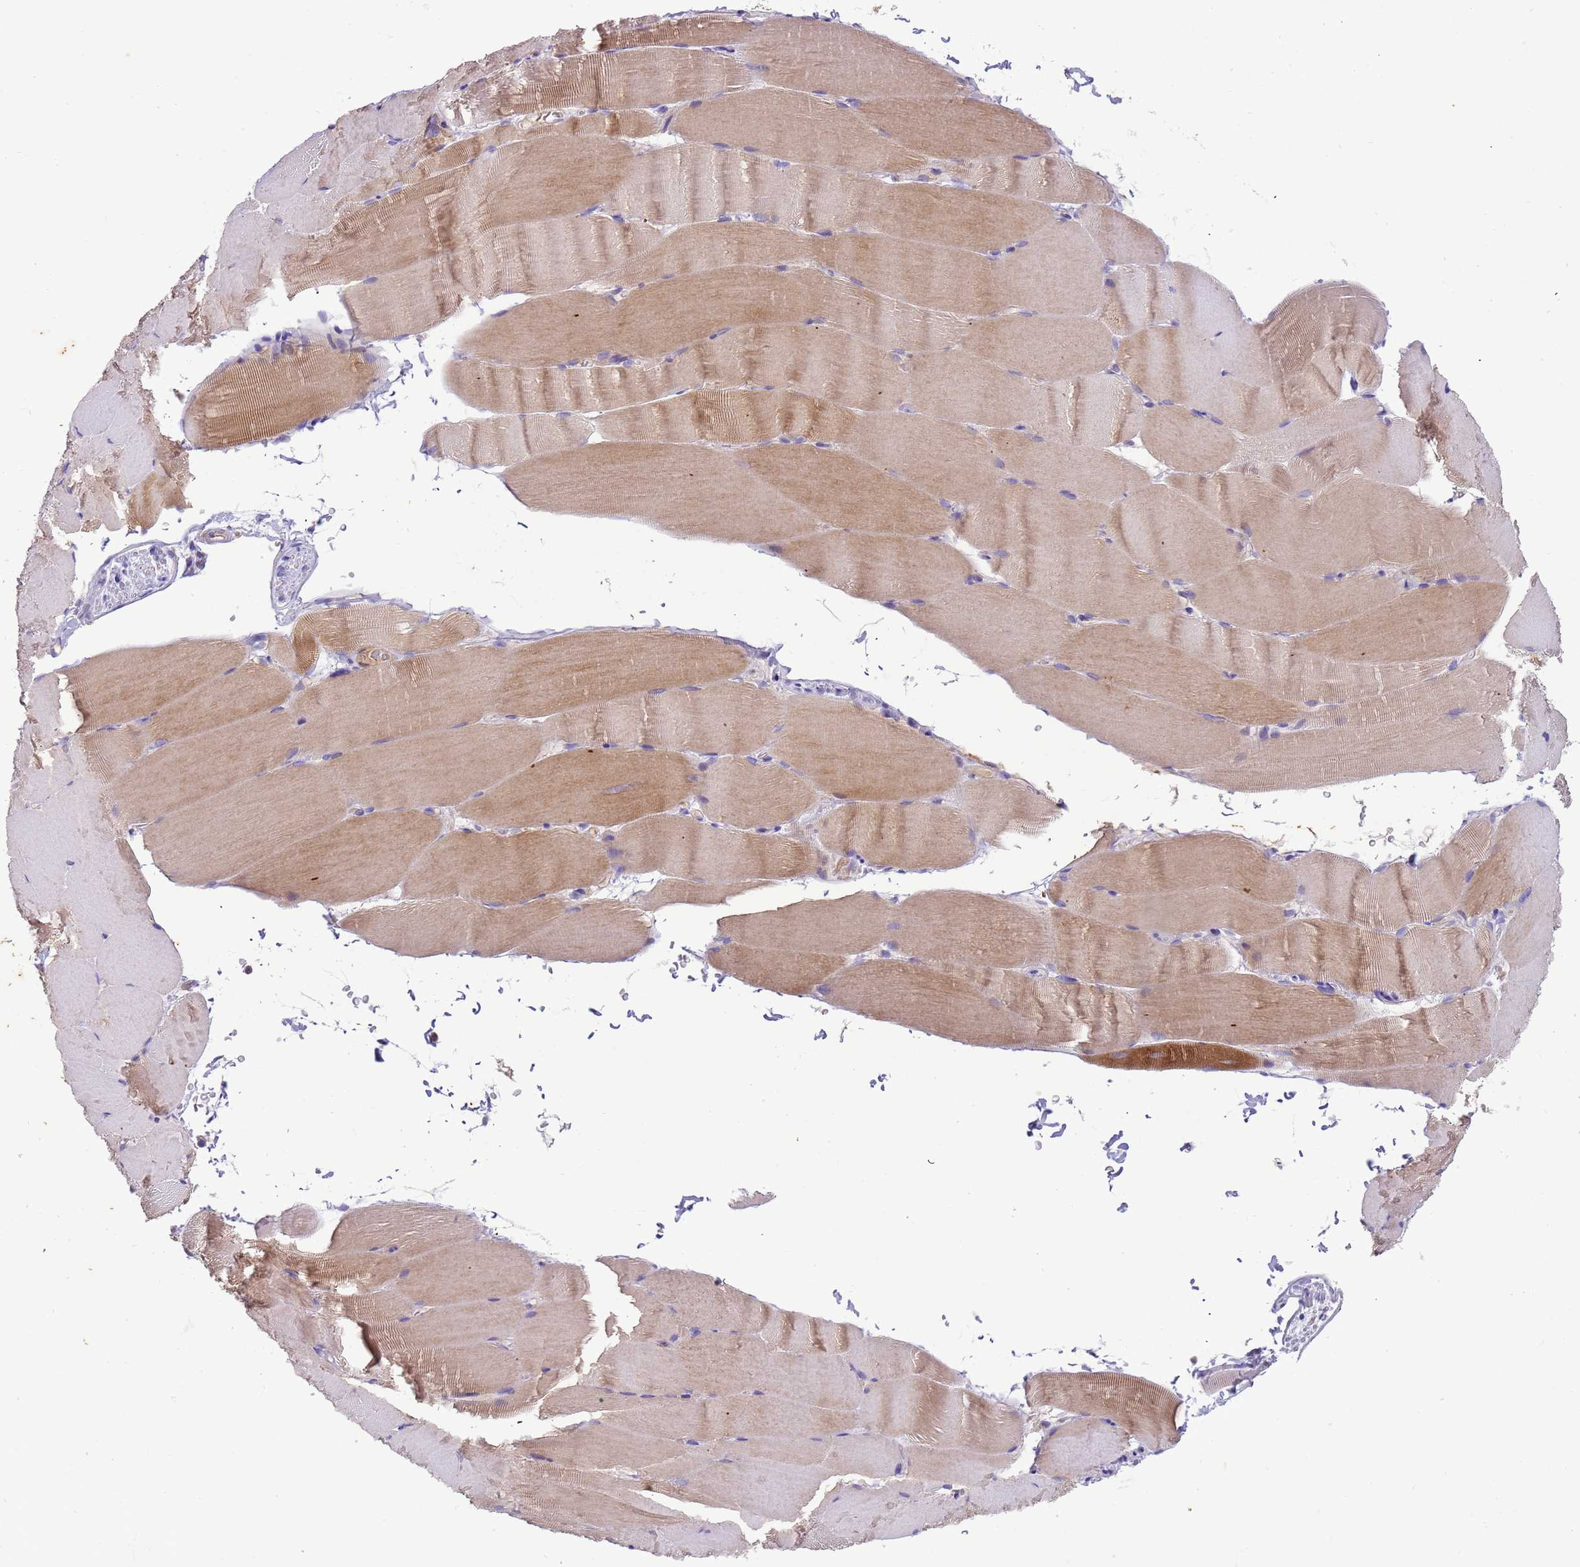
{"staining": {"intensity": "moderate", "quantity": "25%-75%", "location": "cytoplasmic/membranous"}, "tissue": "skeletal muscle", "cell_type": "Myocytes", "image_type": "normal", "snomed": [{"axis": "morphology", "description": "Normal tissue, NOS"}, {"axis": "topography", "description": "Skeletal muscle"}, {"axis": "topography", "description": "Parathyroid gland"}], "caption": "Protein staining displays moderate cytoplasmic/membranous staining in about 25%-75% of myocytes in unremarkable skeletal muscle.", "gene": "PLCXD3", "patient": {"sex": "female", "age": 37}}